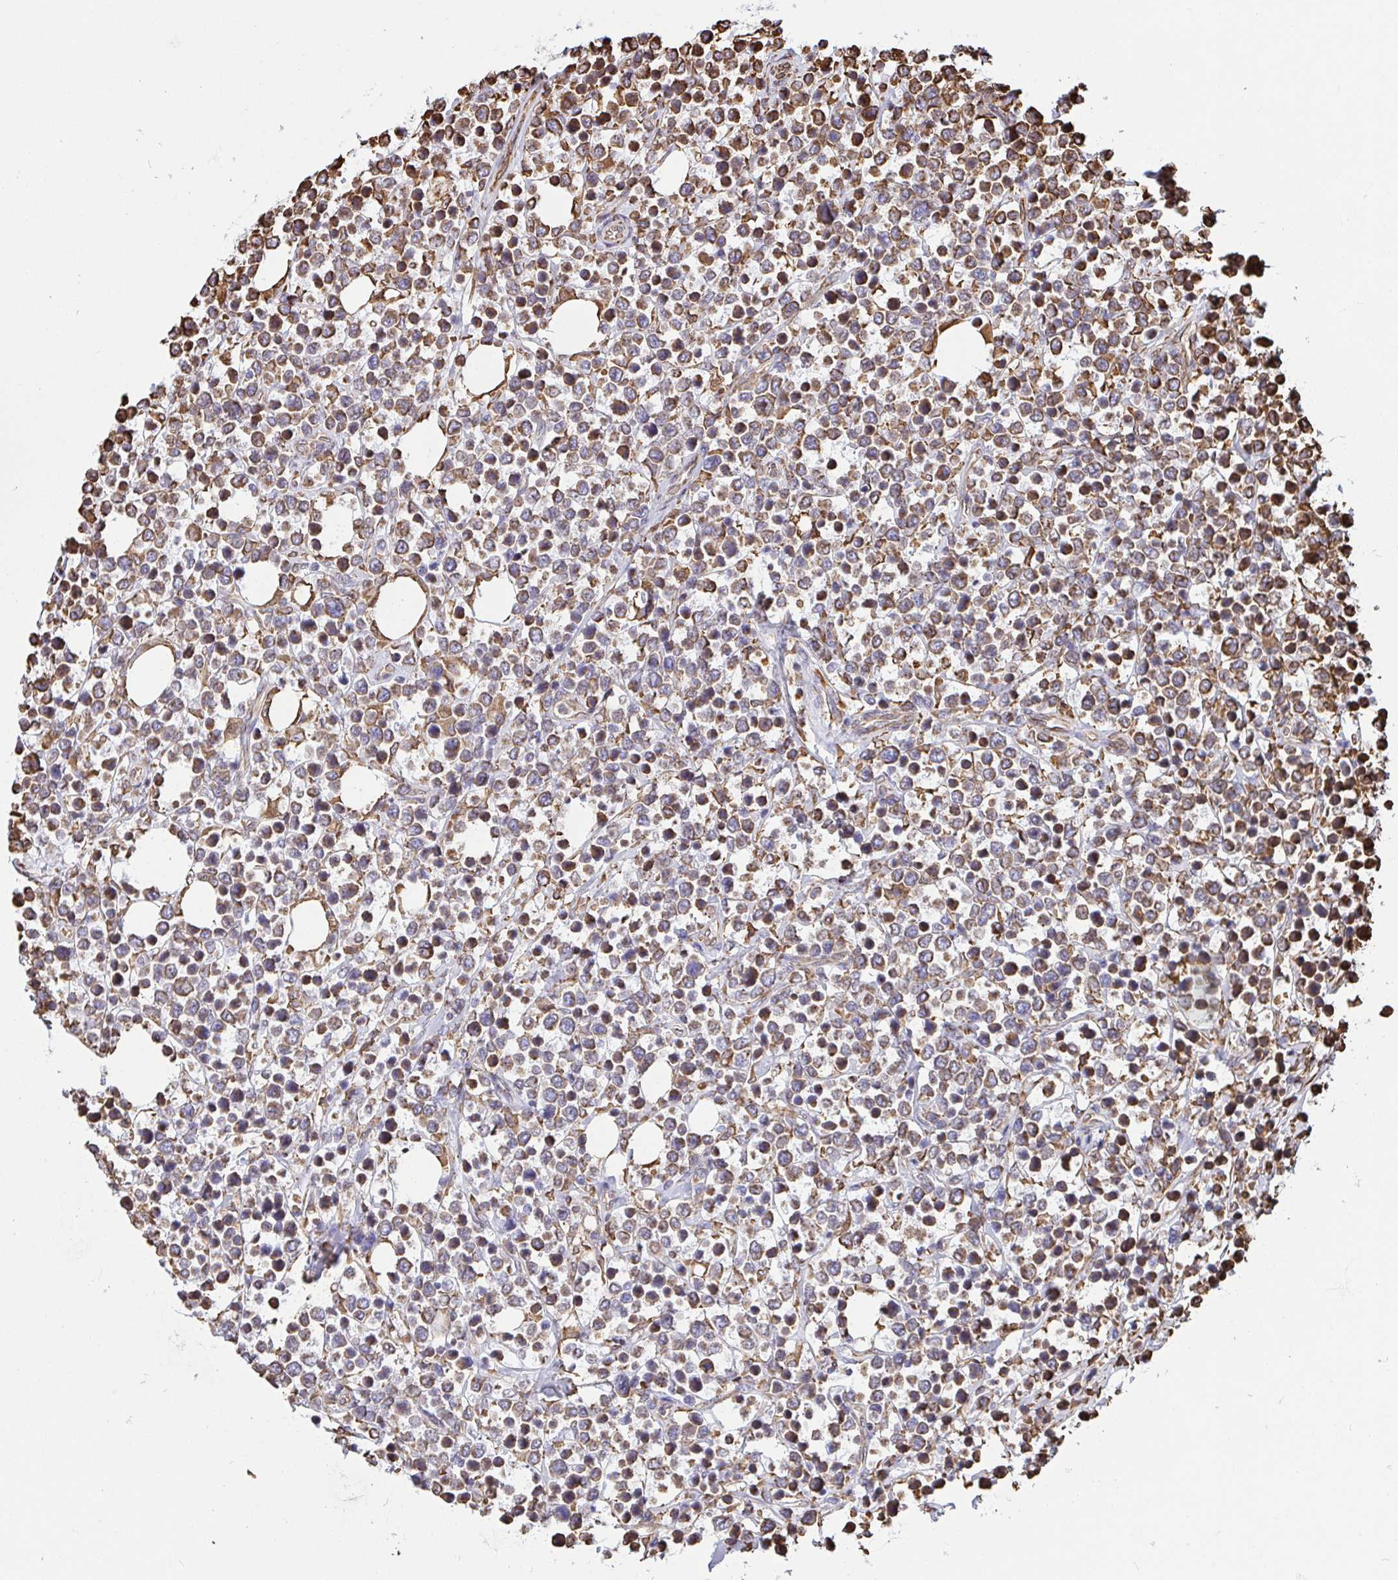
{"staining": {"intensity": "moderate", "quantity": "25%-75%", "location": "cytoplasmic/membranous"}, "tissue": "lymphoma", "cell_type": "Tumor cells", "image_type": "cancer", "snomed": [{"axis": "morphology", "description": "Malignant lymphoma, non-Hodgkin's type, Low grade"}, {"axis": "topography", "description": "Lymph node"}], "caption": "This histopathology image exhibits immunohistochemistry (IHC) staining of human low-grade malignant lymphoma, non-Hodgkin's type, with medium moderate cytoplasmic/membranous expression in approximately 25%-75% of tumor cells.", "gene": "CLGN", "patient": {"sex": "male", "age": 60}}